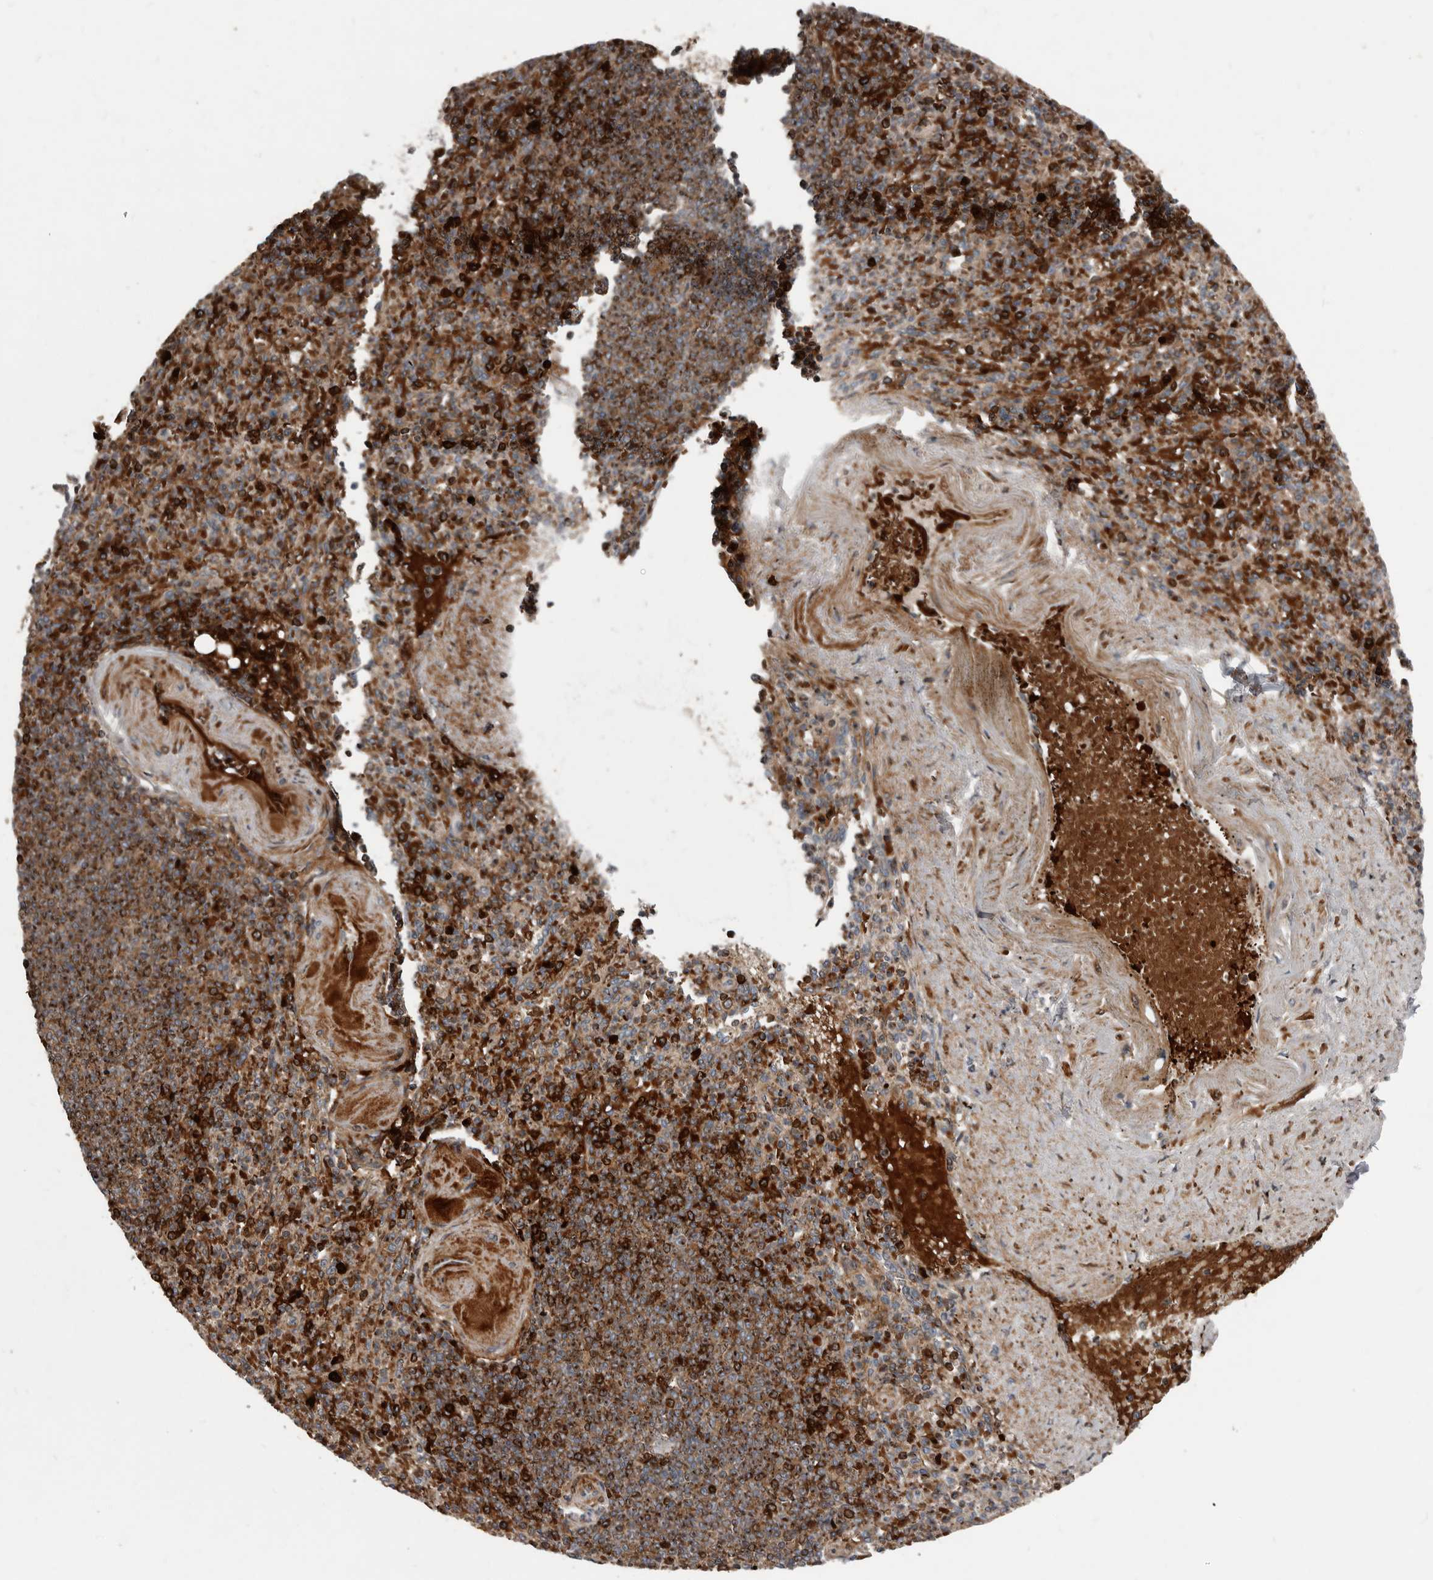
{"staining": {"intensity": "strong", "quantity": ">75%", "location": "cytoplasmic/membranous,nuclear"}, "tissue": "spleen", "cell_type": "Cells in red pulp", "image_type": "normal", "snomed": [{"axis": "morphology", "description": "Normal tissue, NOS"}, {"axis": "topography", "description": "Spleen"}], "caption": "A high-resolution image shows immunohistochemistry staining of normal spleen, which displays strong cytoplasmic/membranous,nuclear expression in about >75% of cells in red pulp. (IHC, brightfield microscopy, high magnification).", "gene": "FBXO31", "patient": {"sex": "female", "age": 74}}